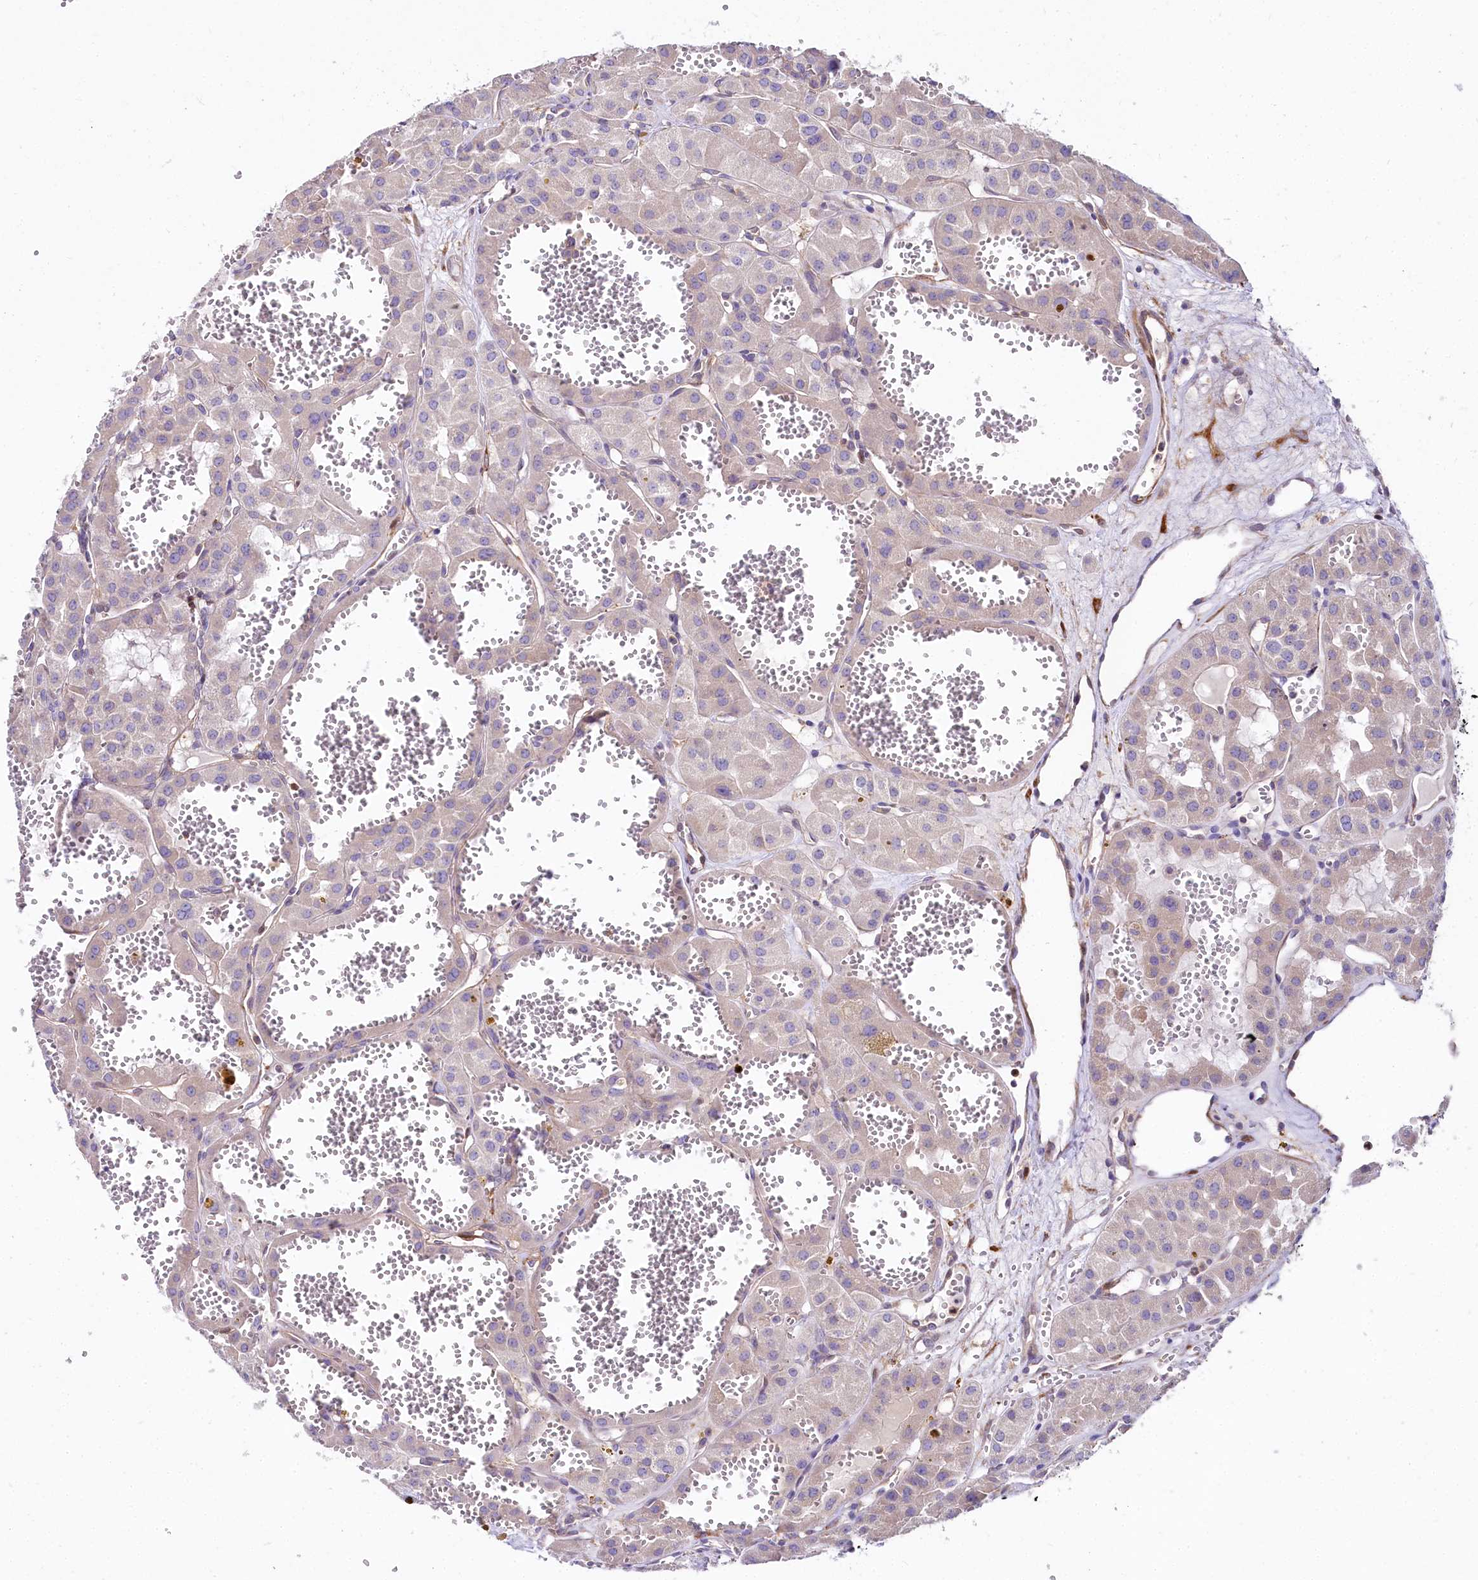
{"staining": {"intensity": "negative", "quantity": "none", "location": "none"}, "tissue": "renal cancer", "cell_type": "Tumor cells", "image_type": "cancer", "snomed": [{"axis": "morphology", "description": "Carcinoma, NOS"}, {"axis": "topography", "description": "Kidney"}], "caption": "Immunohistochemical staining of human renal cancer displays no significant staining in tumor cells.", "gene": "FCHSD2", "patient": {"sex": "female", "age": 75}}